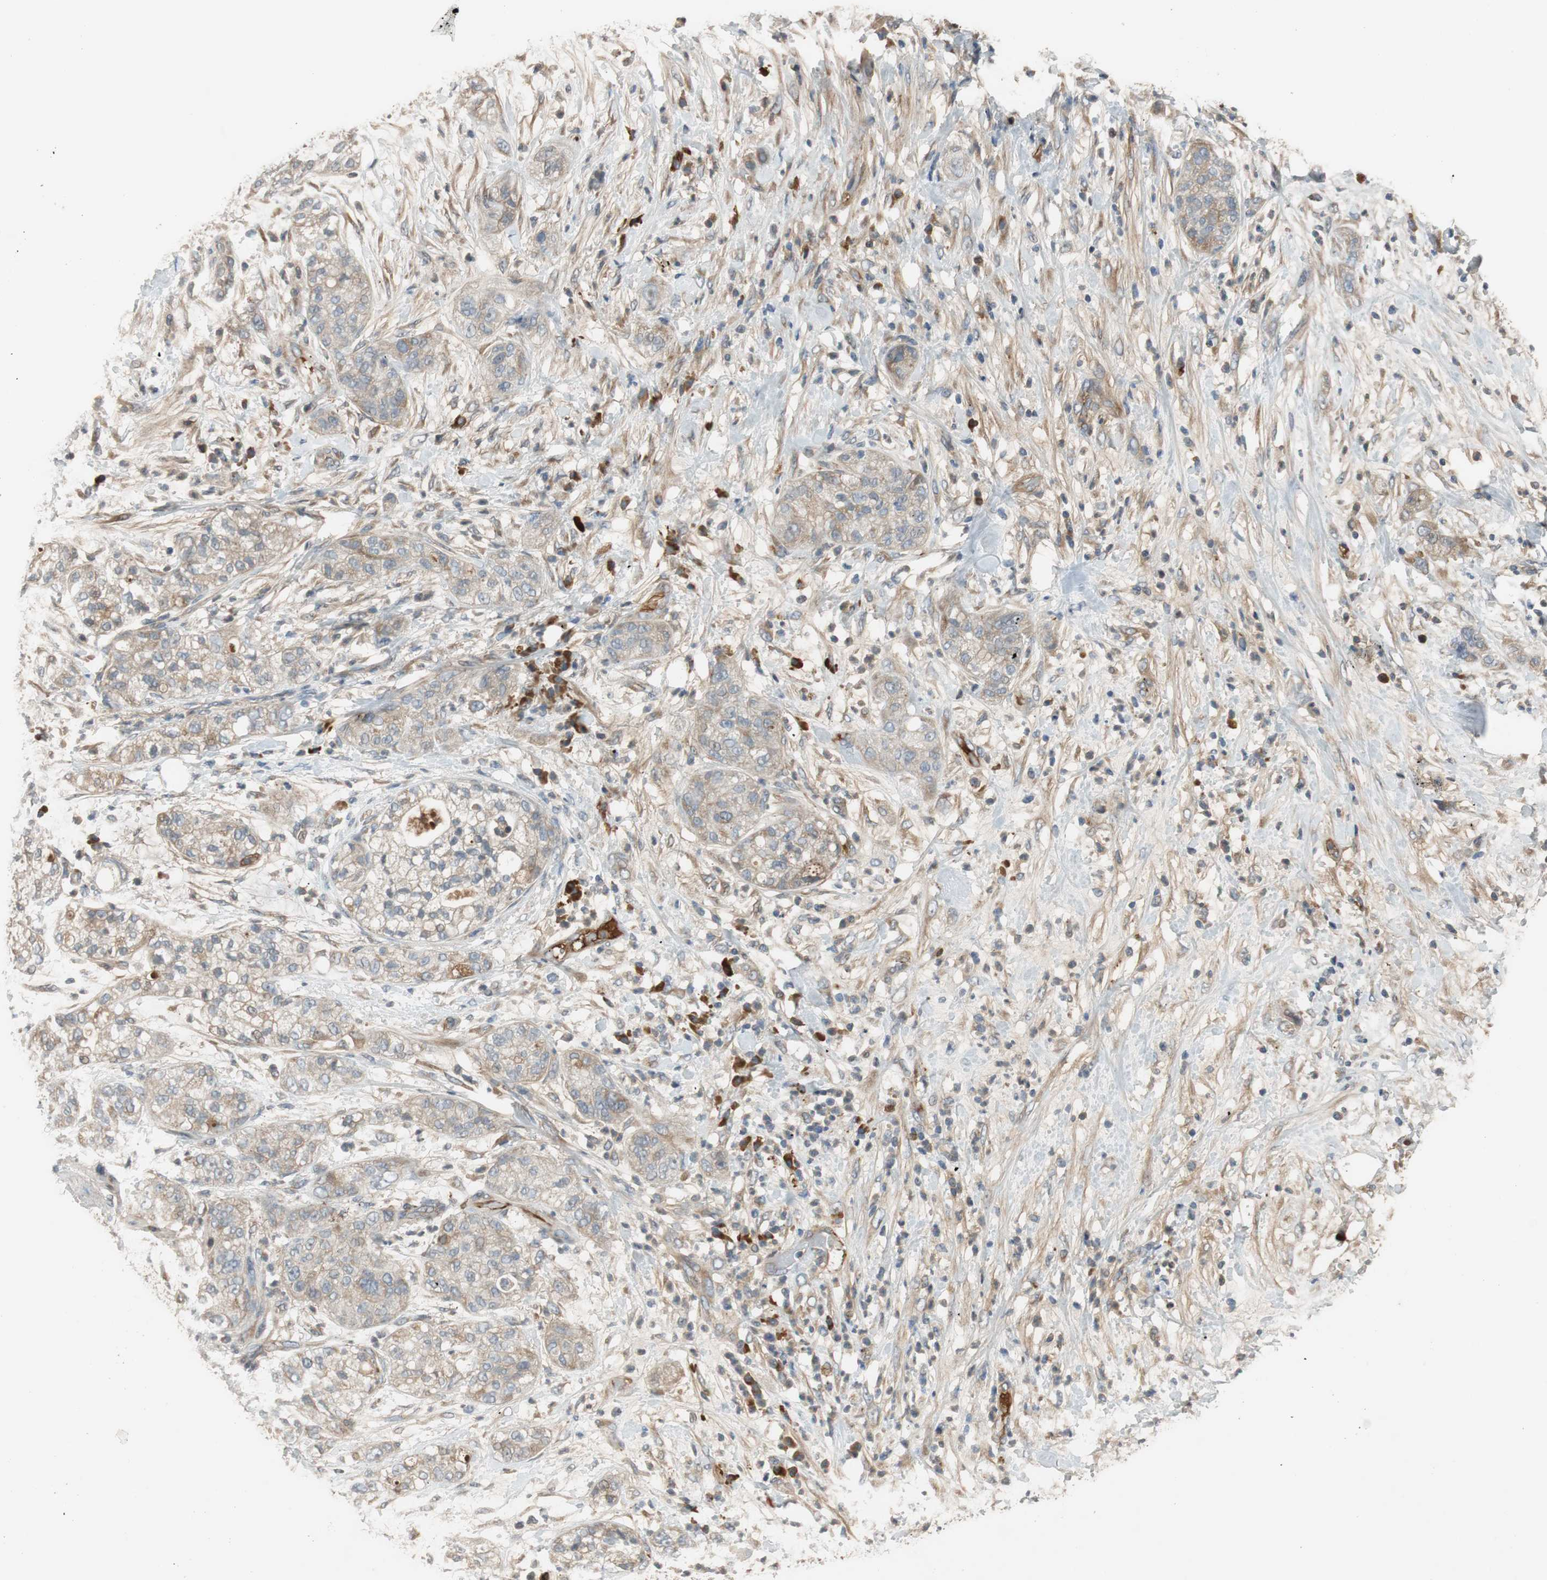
{"staining": {"intensity": "weak", "quantity": ">75%", "location": "cytoplasmic/membranous"}, "tissue": "pancreatic cancer", "cell_type": "Tumor cells", "image_type": "cancer", "snomed": [{"axis": "morphology", "description": "Adenocarcinoma, NOS"}, {"axis": "topography", "description": "Pancreas"}], "caption": "DAB (3,3'-diaminobenzidine) immunohistochemical staining of human pancreatic adenocarcinoma shows weak cytoplasmic/membranous protein staining in about >75% of tumor cells.", "gene": "C4A", "patient": {"sex": "female", "age": 78}}